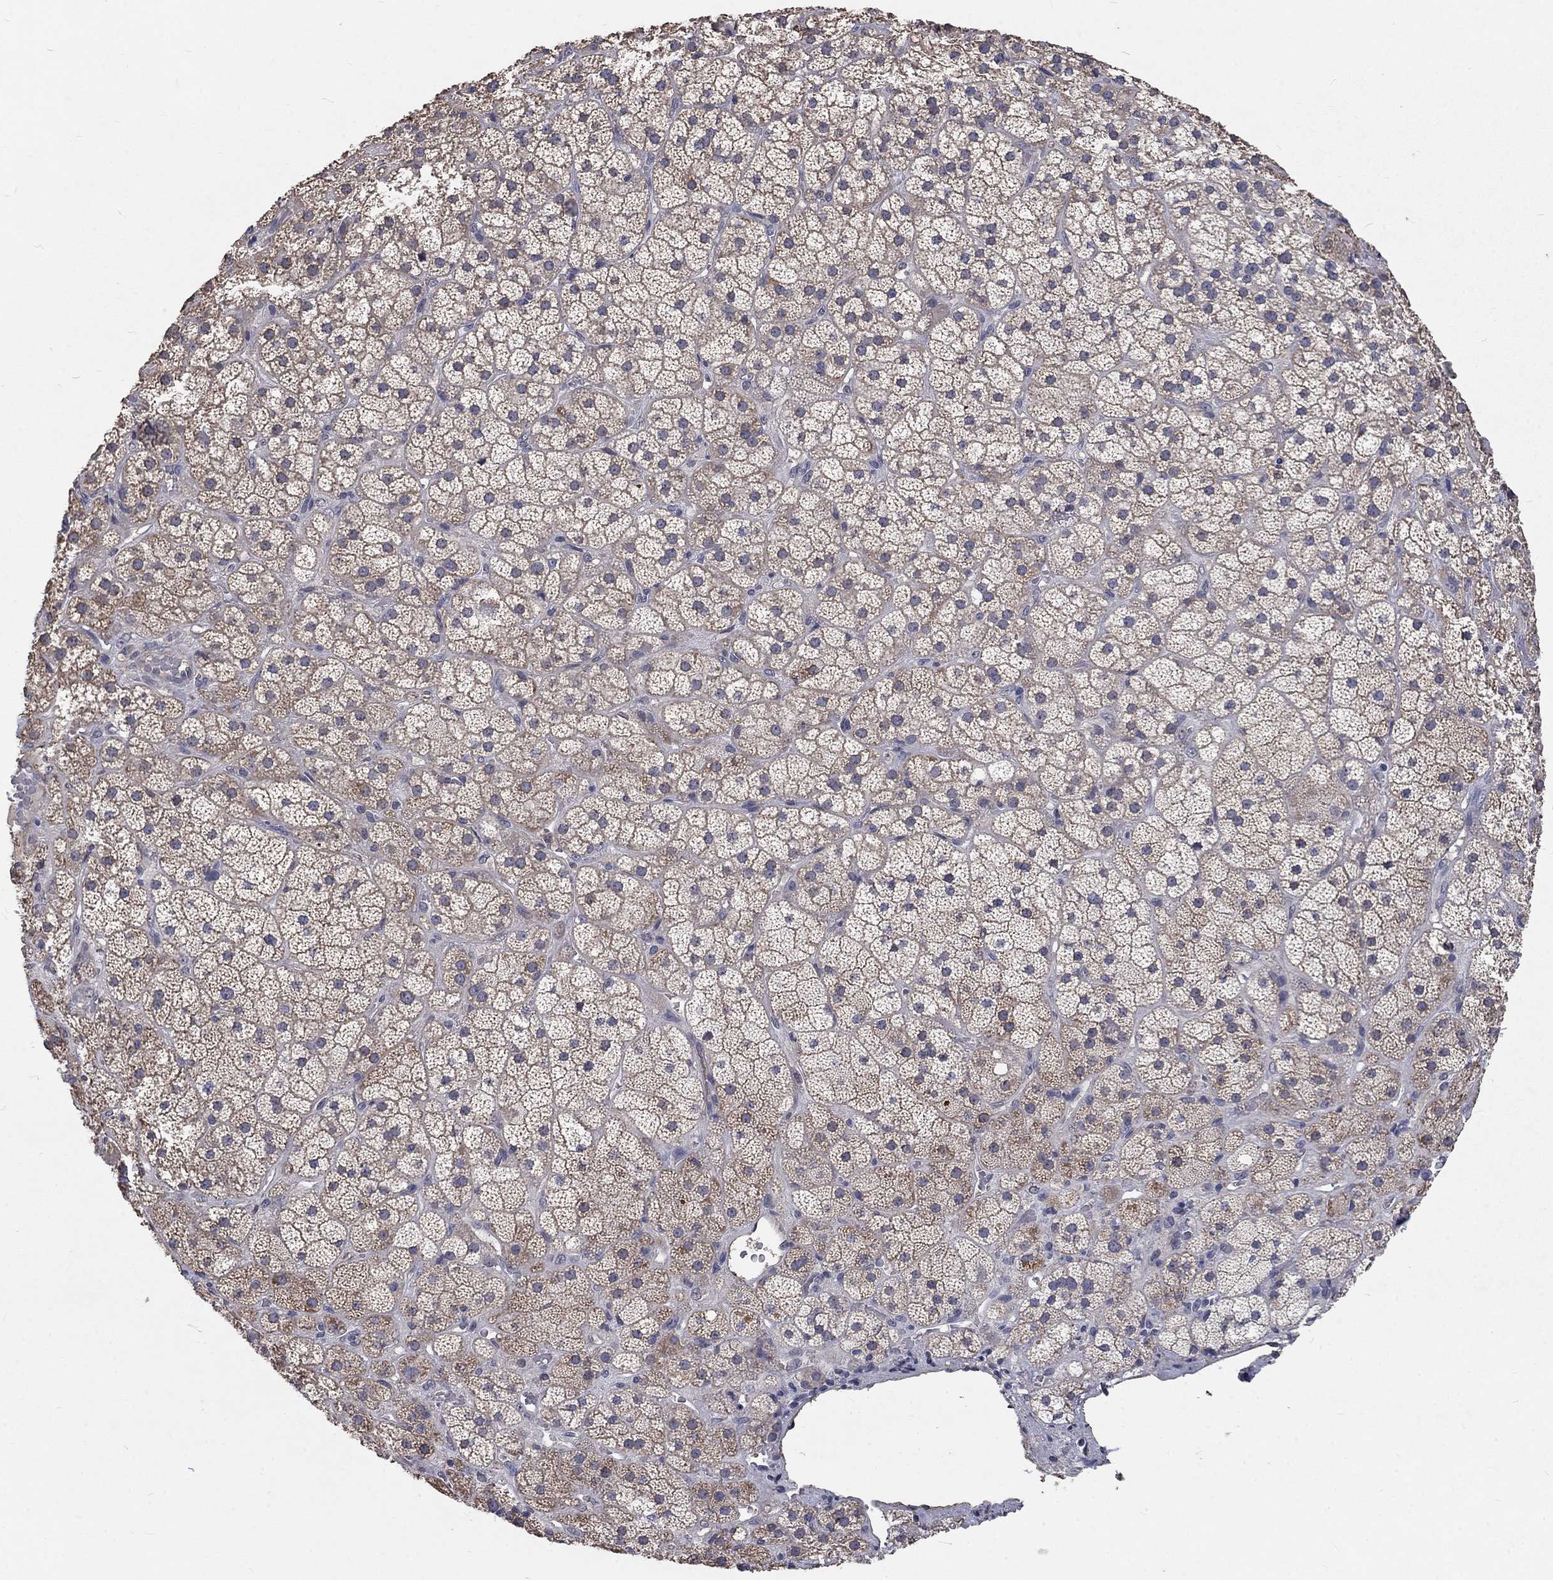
{"staining": {"intensity": "moderate", "quantity": "<25%", "location": "cytoplasmic/membranous"}, "tissue": "adrenal gland", "cell_type": "Glandular cells", "image_type": "normal", "snomed": [{"axis": "morphology", "description": "Normal tissue, NOS"}, {"axis": "topography", "description": "Adrenal gland"}], "caption": "Benign adrenal gland was stained to show a protein in brown. There is low levels of moderate cytoplasmic/membranous staining in approximately <25% of glandular cells. (DAB = brown stain, brightfield microscopy at high magnification).", "gene": "CHST5", "patient": {"sex": "male", "age": 57}}